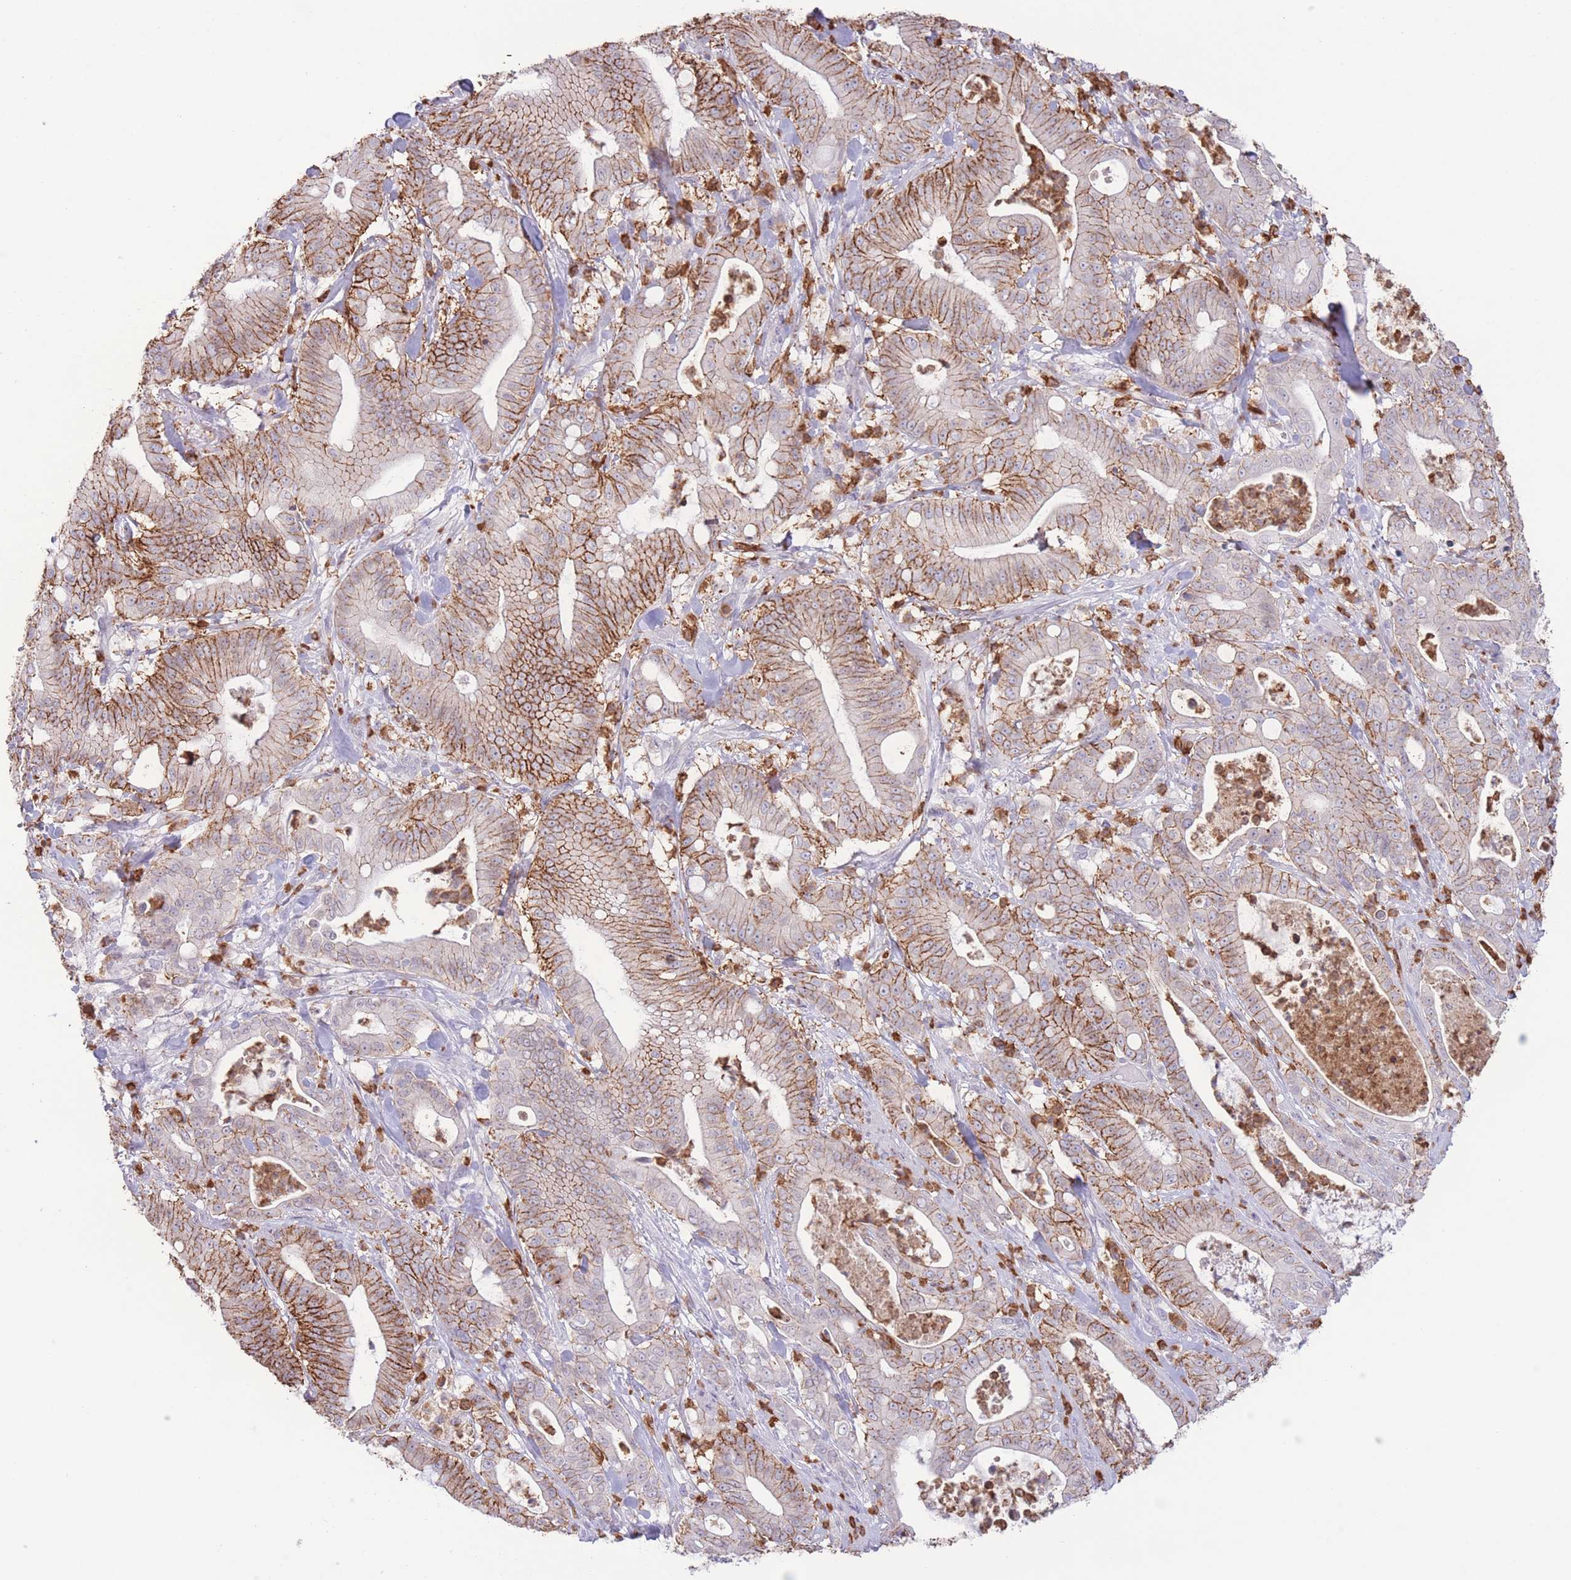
{"staining": {"intensity": "moderate", "quantity": ">75%", "location": "cytoplasmic/membranous"}, "tissue": "pancreatic cancer", "cell_type": "Tumor cells", "image_type": "cancer", "snomed": [{"axis": "morphology", "description": "Adenocarcinoma, NOS"}, {"axis": "topography", "description": "Pancreas"}], "caption": "A brown stain labels moderate cytoplasmic/membranous expression of a protein in human pancreatic cancer (adenocarcinoma) tumor cells.", "gene": "LCLAT1", "patient": {"sex": "male", "age": 71}}